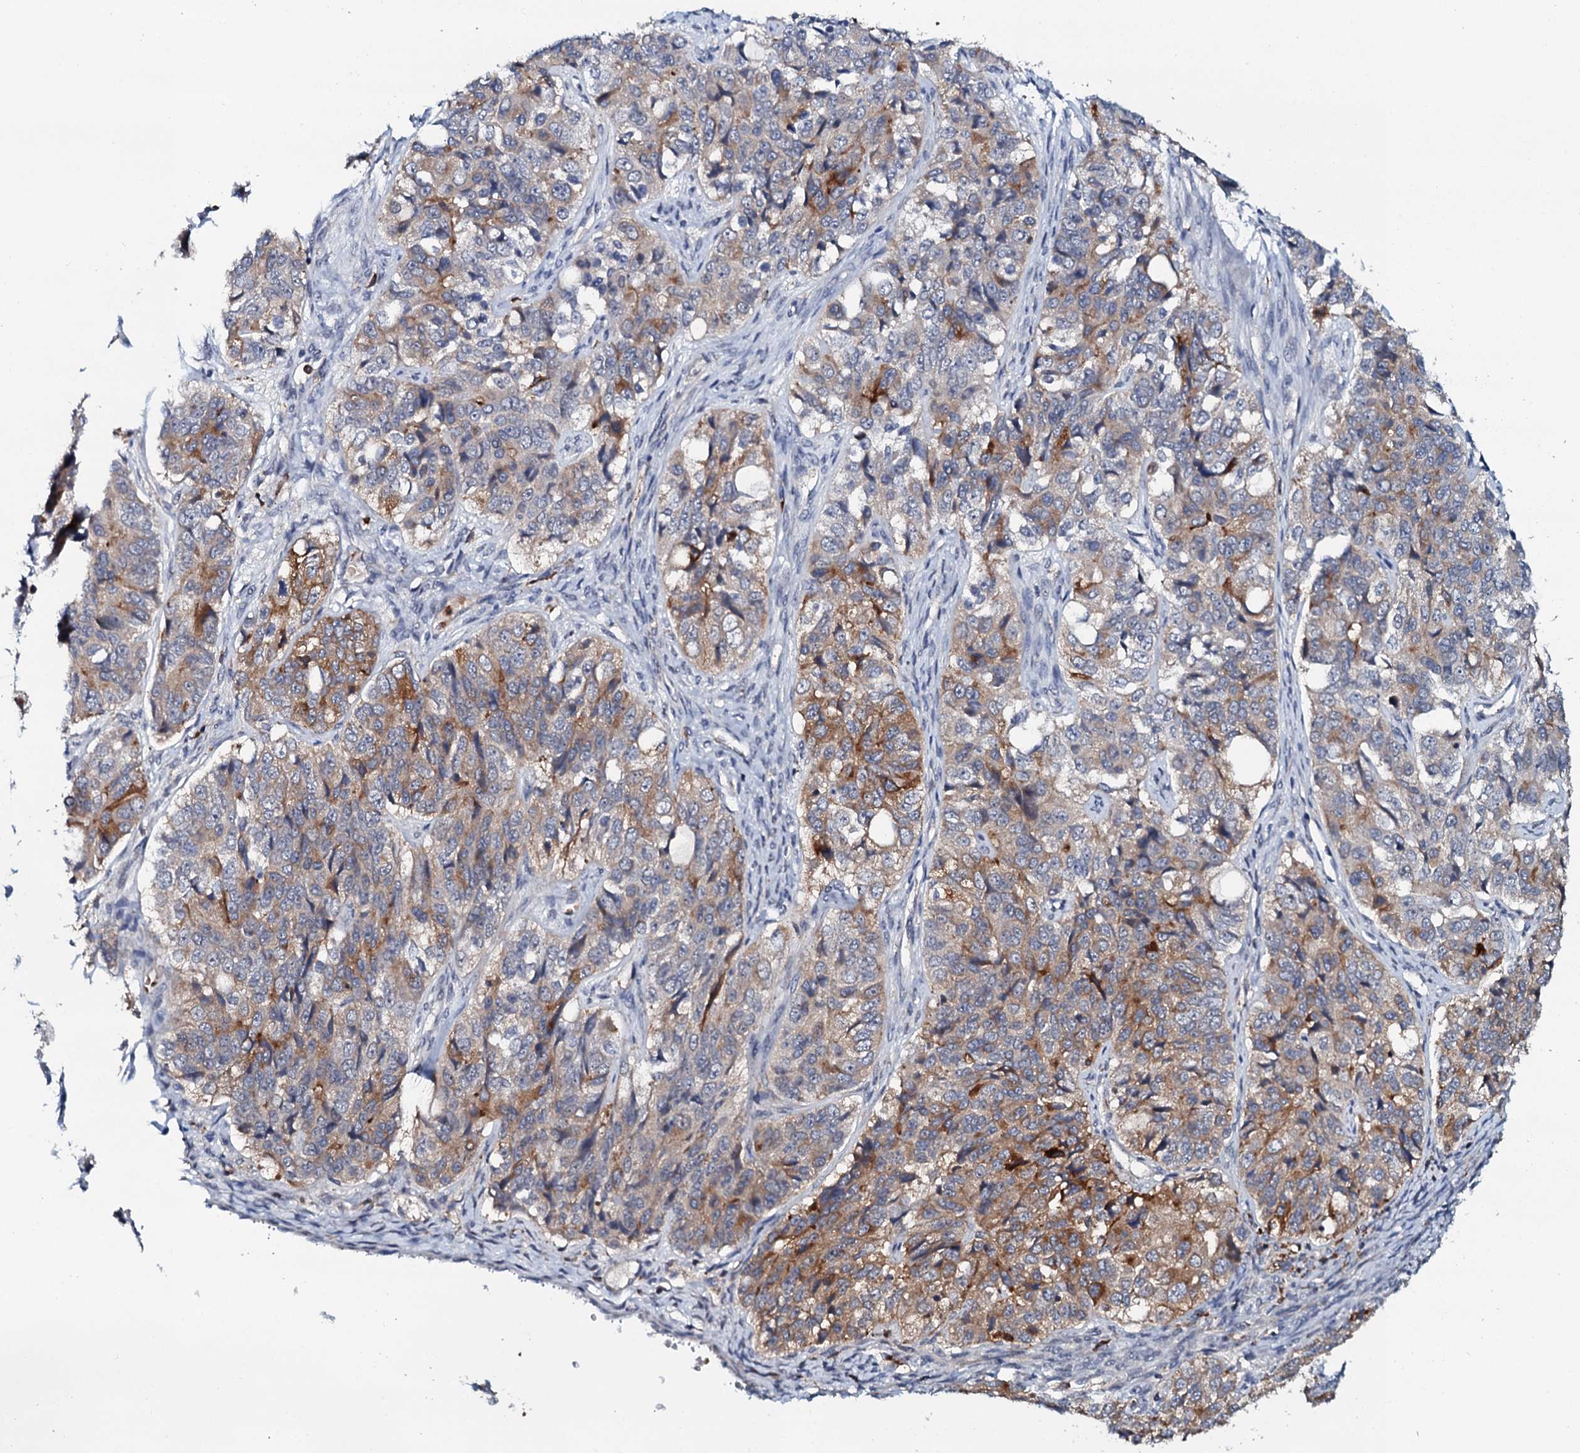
{"staining": {"intensity": "strong", "quantity": "25%-75%", "location": "cytoplasmic/membranous"}, "tissue": "ovarian cancer", "cell_type": "Tumor cells", "image_type": "cancer", "snomed": [{"axis": "morphology", "description": "Carcinoma, endometroid"}, {"axis": "topography", "description": "Ovary"}], "caption": "A histopathology image of human endometroid carcinoma (ovarian) stained for a protein shows strong cytoplasmic/membranous brown staining in tumor cells. The protein is stained brown, and the nuclei are stained in blue (DAB IHC with brightfield microscopy, high magnification).", "gene": "VAMP8", "patient": {"sex": "female", "age": 51}}